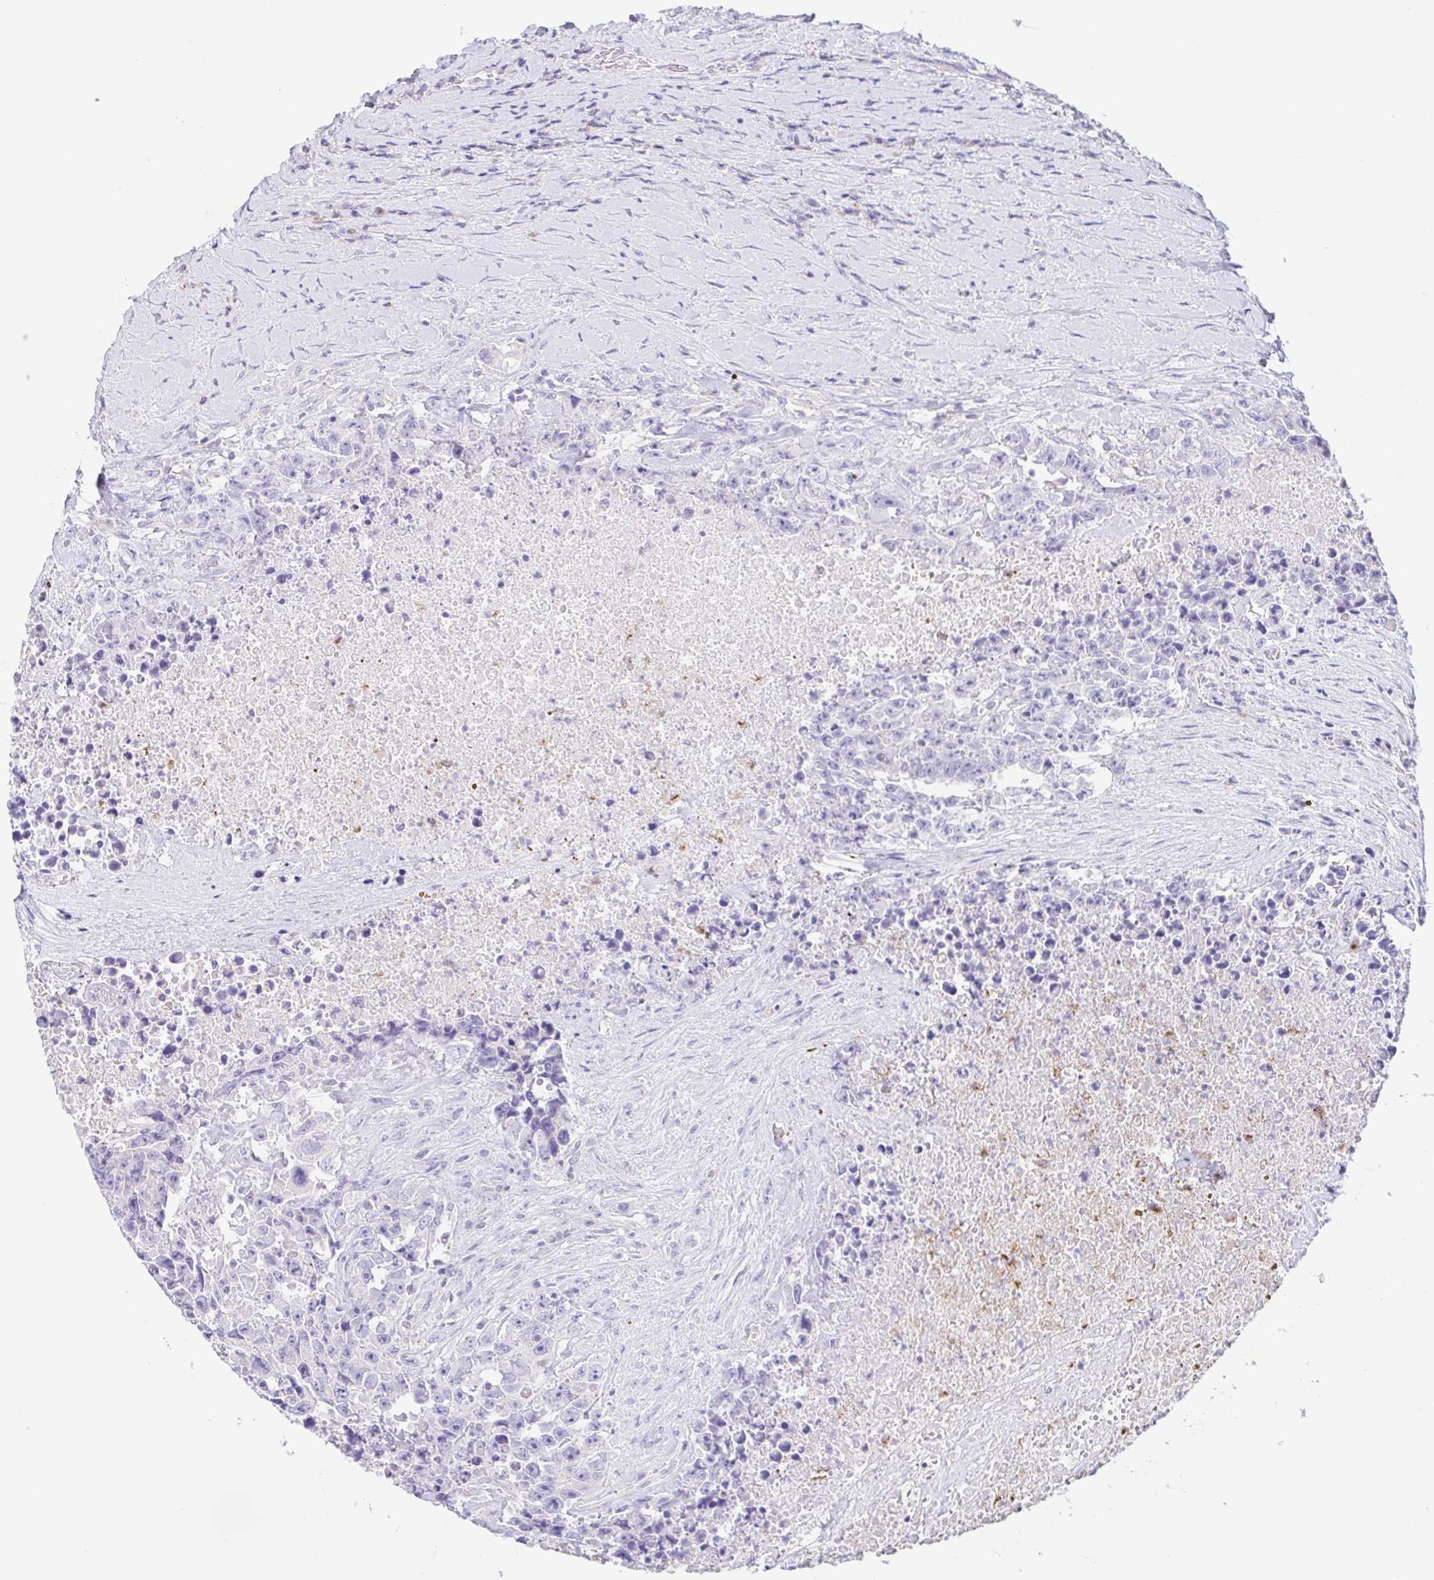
{"staining": {"intensity": "negative", "quantity": "none", "location": "none"}, "tissue": "testis cancer", "cell_type": "Tumor cells", "image_type": "cancer", "snomed": [{"axis": "morphology", "description": "Carcinoma, Embryonal, NOS"}, {"axis": "topography", "description": "Testis"}], "caption": "Immunohistochemical staining of embryonal carcinoma (testis) demonstrates no significant staining in tumor cells.", "gene": "ARPP21", "patient": {"sex": "male", "age": 24}}